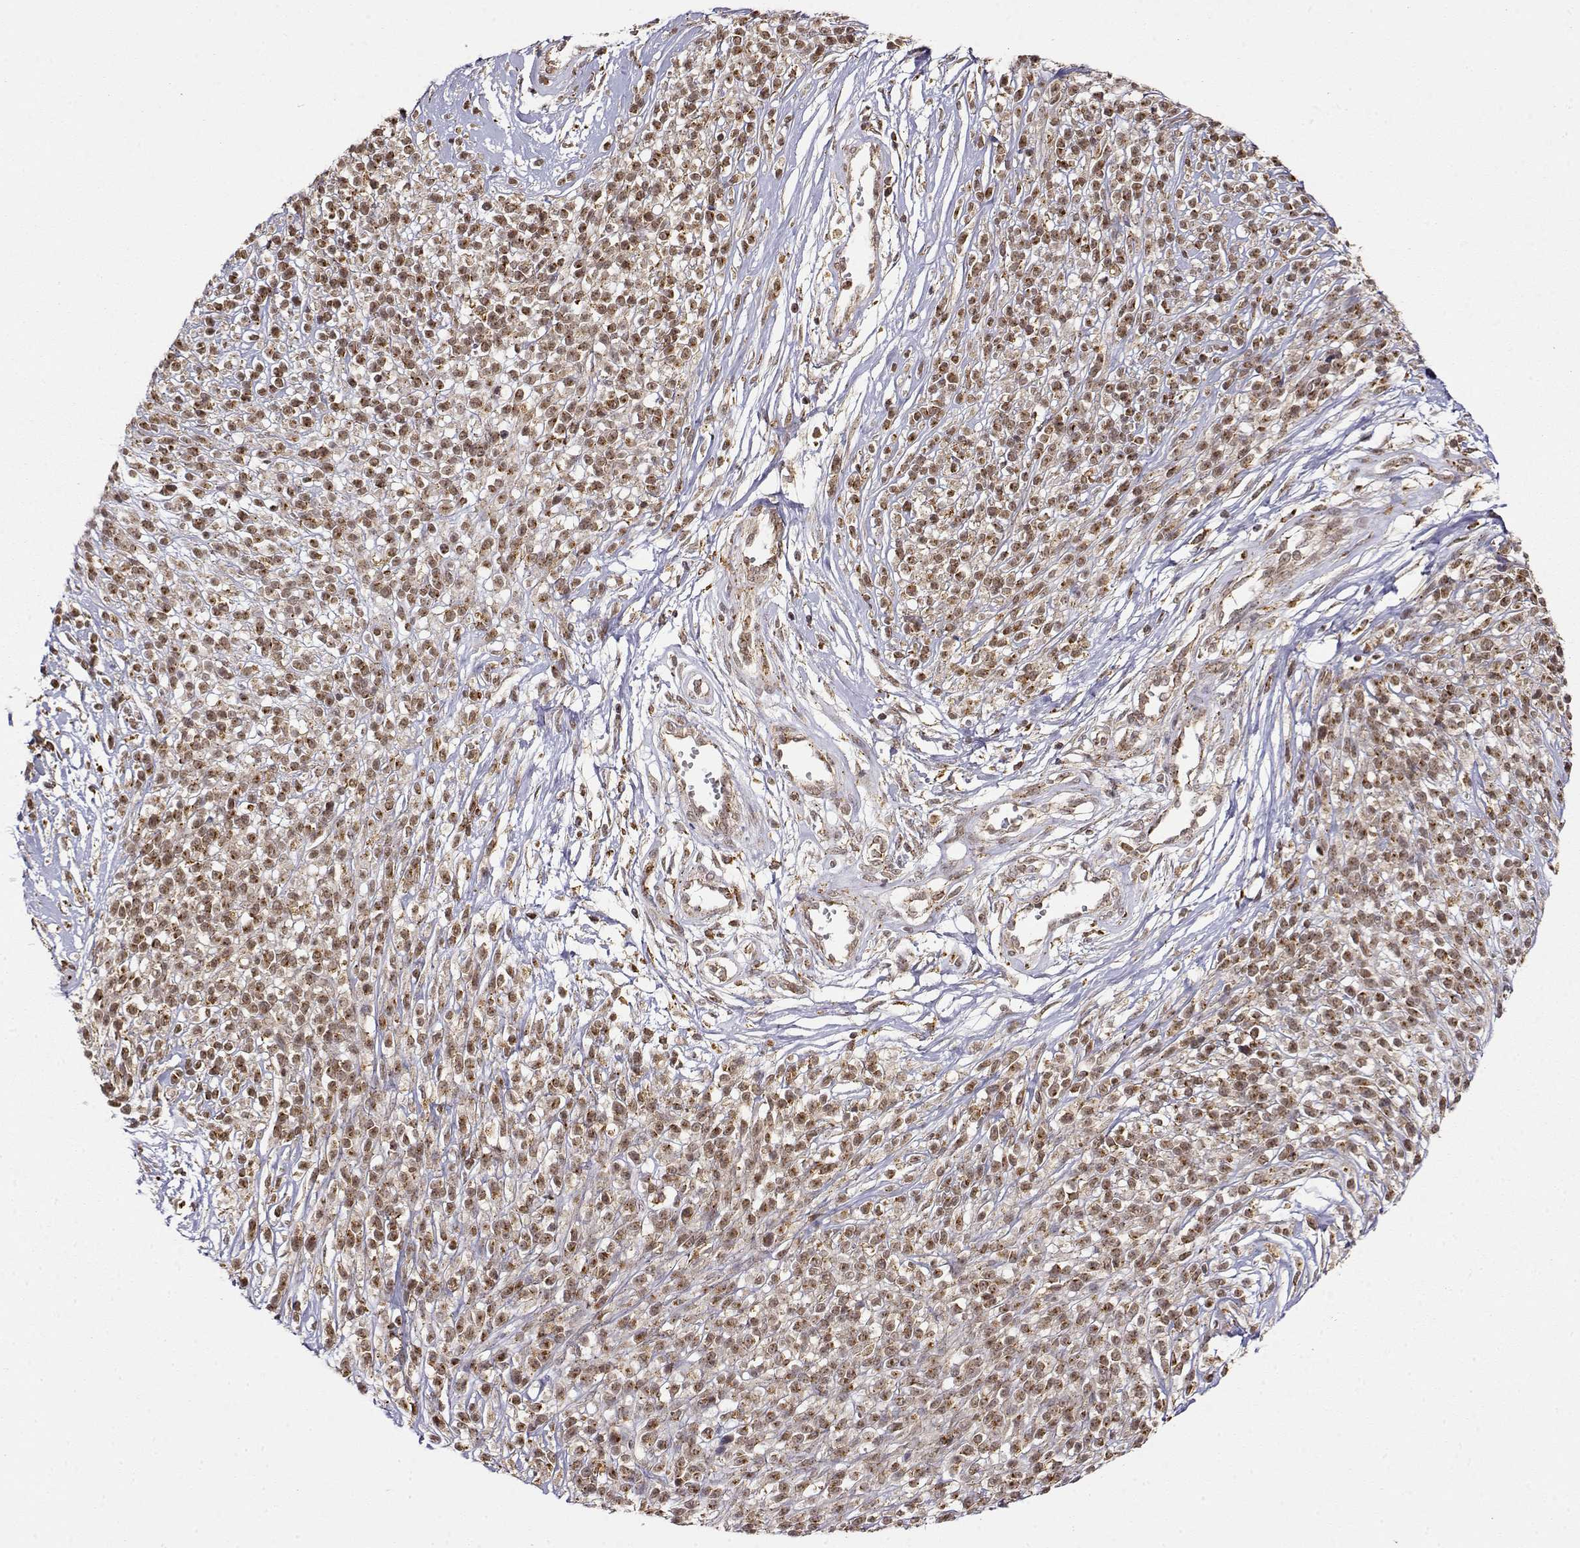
{"staining": {"intensity": "moderate", "quantity": ">75%", "location": "cytoplasmic/membranous"}, "tissue": "melanoma", "cell_type": "Tumor cells", "image_type": "cancer", "snomed": [{"axis": "morphology", "description": "Malignant melanoma, NOS"}, {"axis": "topography", "description": "Skin"}, {"axis": "topography", "description": "Skin of trunk"}], "caption": "Malignant melanoma tissue shows moderate cytoplasmic/membranous positivity in approximately >75% of tumor cells, visualized by immunohistochemistry.", "gene": "RNF13", "patient": {"sex": "male", "age": 74}}